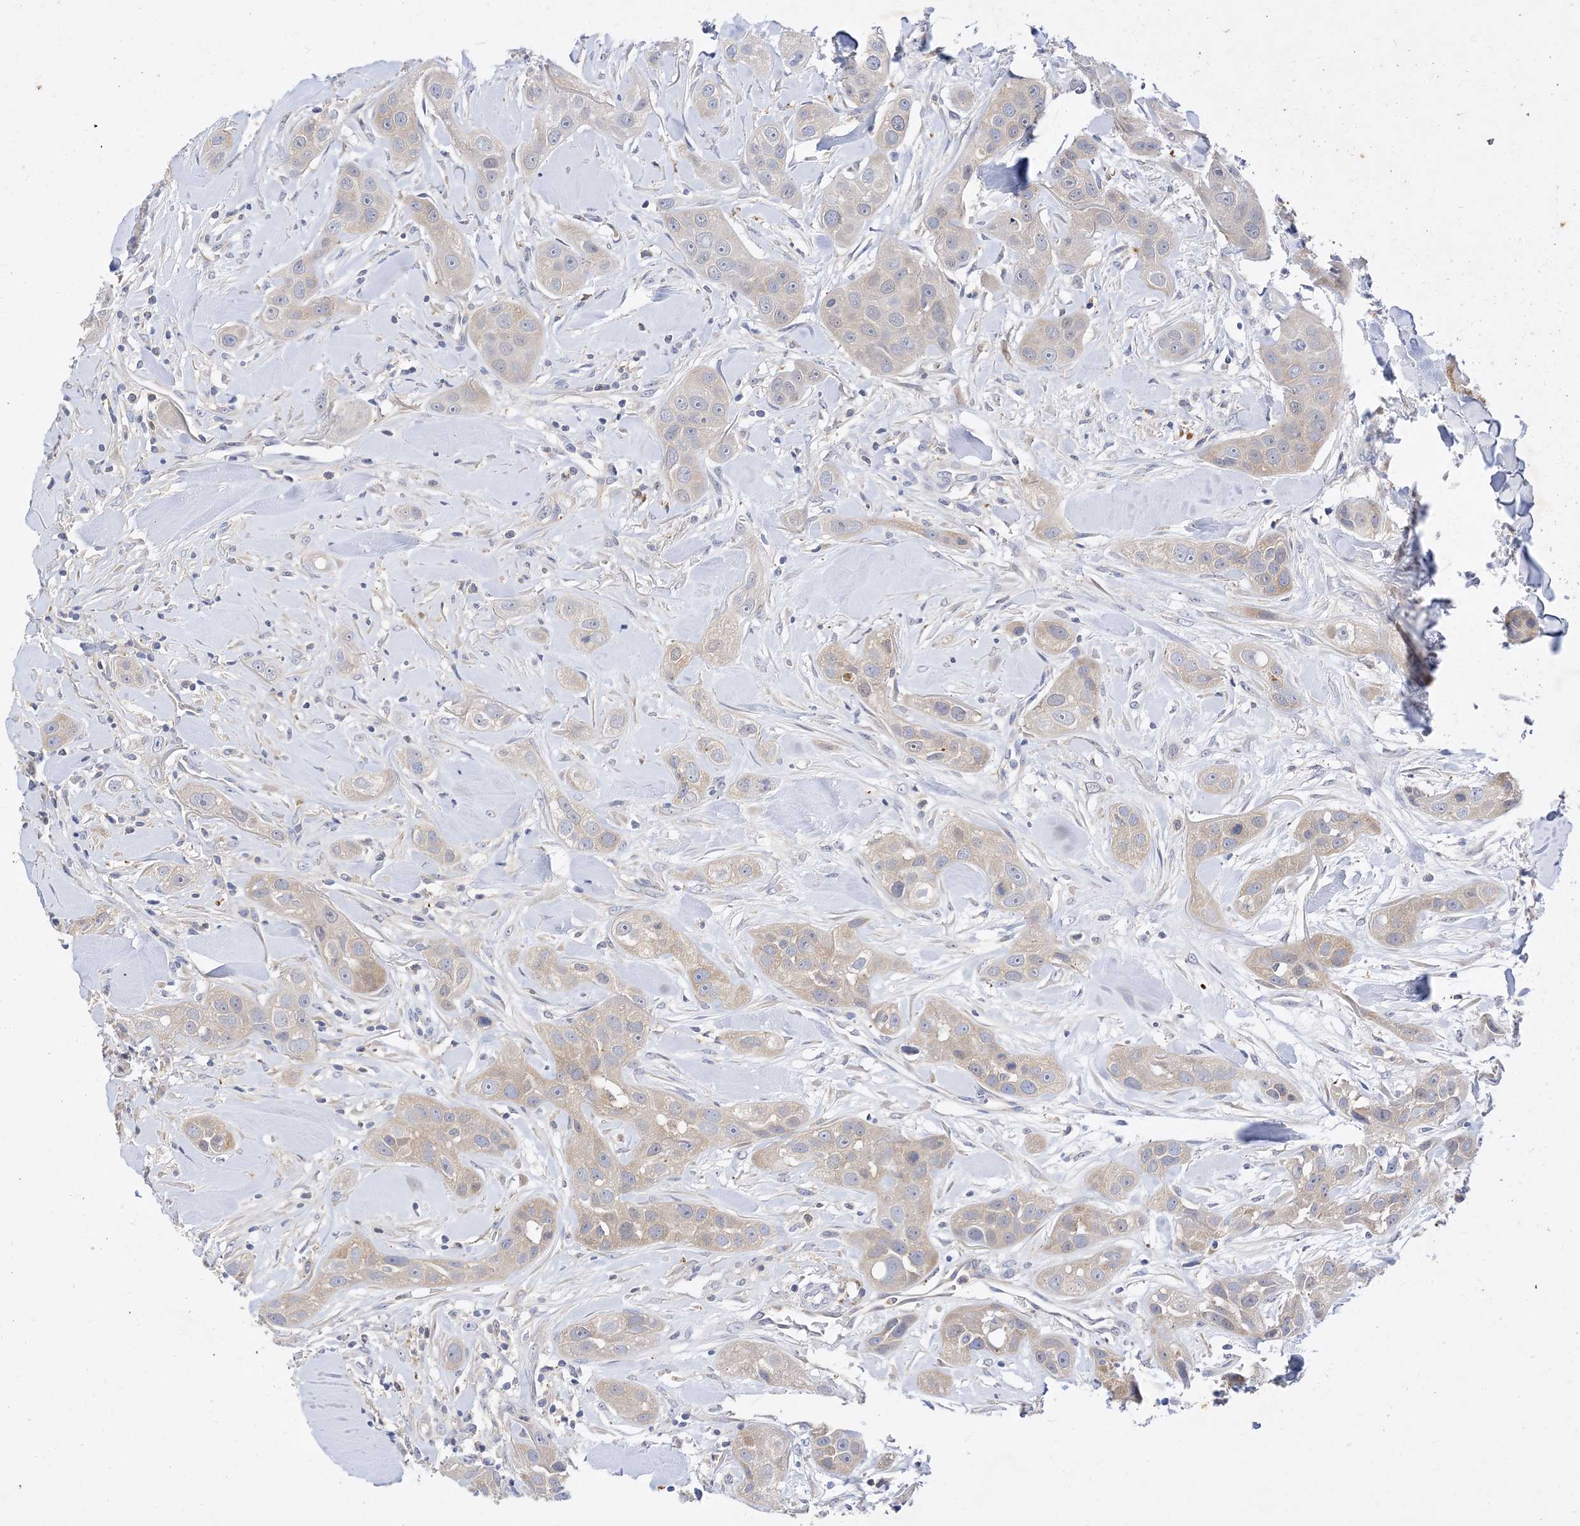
{"staining": {"intensity": "weak", "quantity": "<25%", "location": "cytoplasmic/membranous"}, "tissue": "head and neck cancer", "cell_type": "Tumor cells", "image_type": "cancer", "snomed": [{"axis": "morphology", "description": "Normal tissue, NOS"}, {"axis": "morphology", "description": "Squamous cell carcinoma, NOS"}, {"axis": "topography", "description": "Skeletal muscle"}, {"axis": "topography", "description": "Head-Neck"}], "caption": "This is an immunohistochemistry (IHC) photomicrograph of squamous cell carcinoma (head and neck). There is no expression in tumor cells.", "gene": "ARV1", "patient": {"sex": "male", "age": 51}}